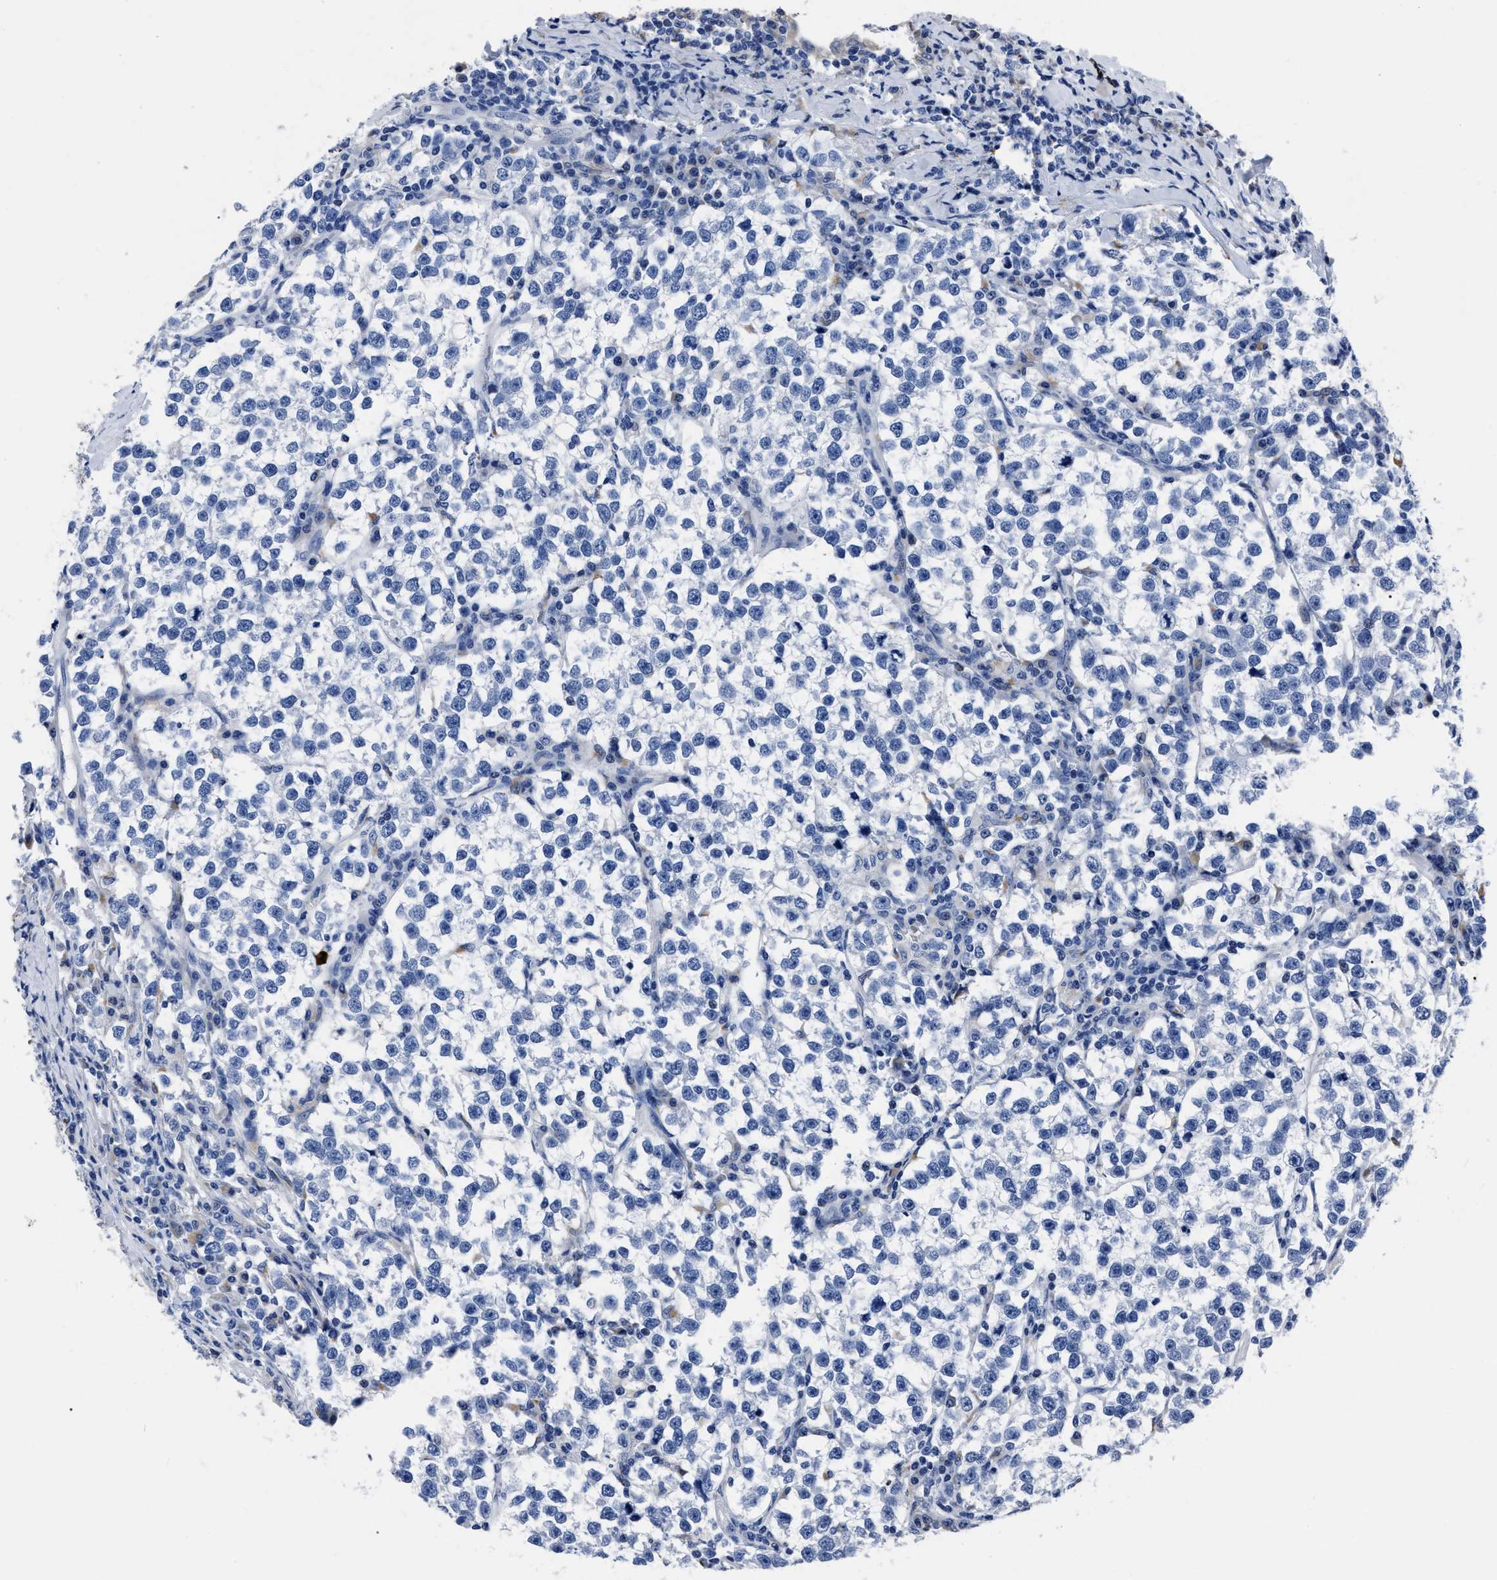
{"staining": {"intensity": "negative", "quantity": "none", "location": "none"}, "tissue": "testis cancer", "cell_type": "Tumor cells", "image_type": "cancer", "snomed": [{"axis": "morphology", "description": "Normal tissue, NOS"}, {"axis": "morphology", "description": "Seminoma, NOS"}, {"axis": "topography", "description": "Testis"}], "caption": "IHC micrograph of human testis cancer (seminoma) stained for a protein (brown), which demonstrates no staining in tumor cells.", "gene": "MOV10L1", "patient": {"sex": "male", "age": 43}}